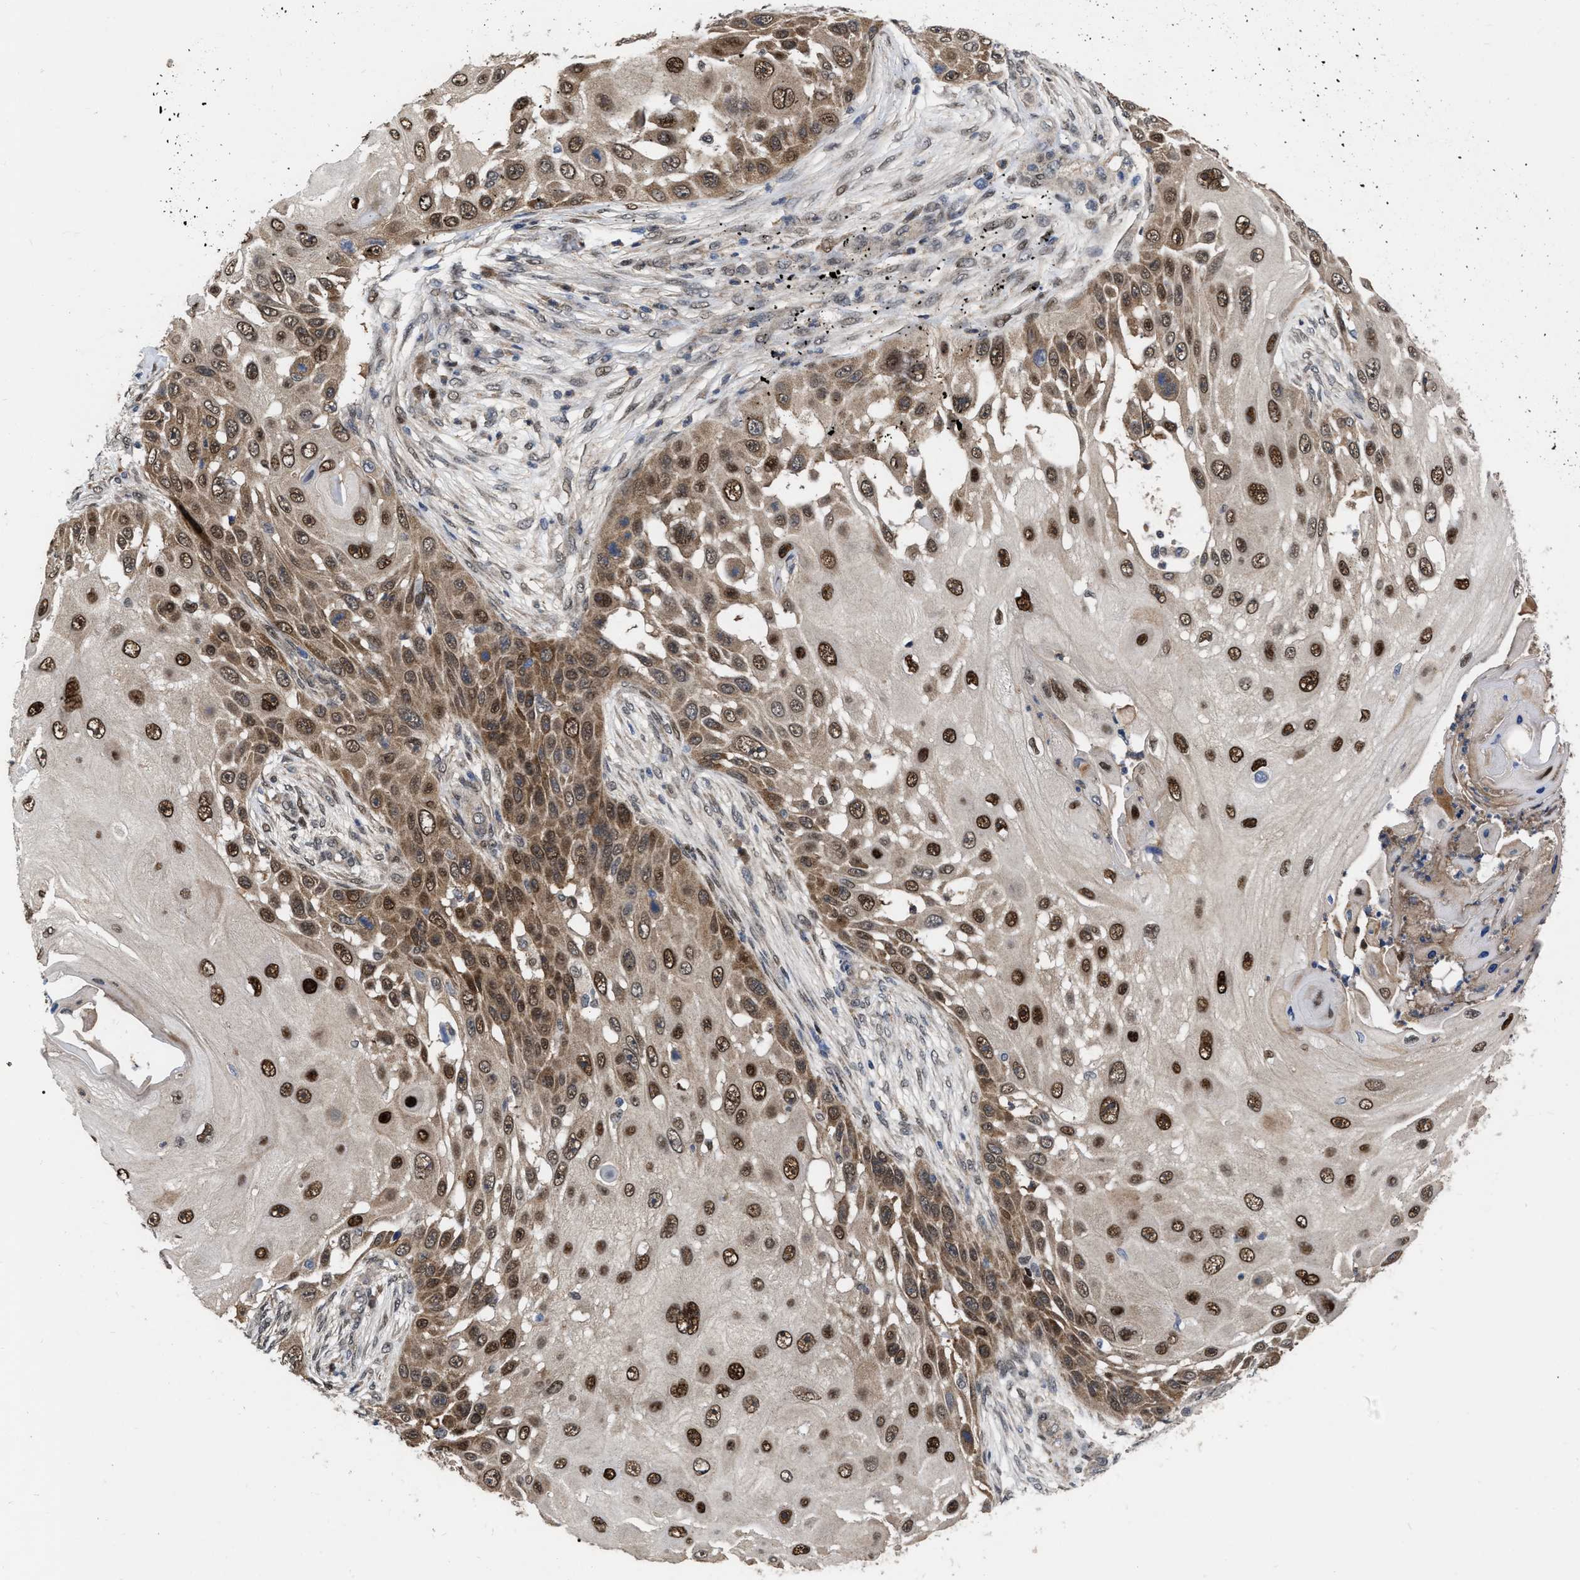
{"staining": {"intensity": "strong", "quantity": ">75%", "location": "cytoplasmic/membranous,nuclear"}, "tissue": "skin cancer", "cell_type": "Tumor cells", "image_type": "cancer", "snomed": [{"axis": "morphology", "description": "Squamous cell carcinoma, NOS"}, {"axis": "topography", "description": "Skin"}], "caption": "Skin squamous cell carcinoma tissue reveals strong cytoplasmic/membranous and nuclear positivity in approximately >75% of tumor cells, visualized by immunohistochemistry.", "gene": "MDM4", "patient": {"sex": "female", "age": 44}}